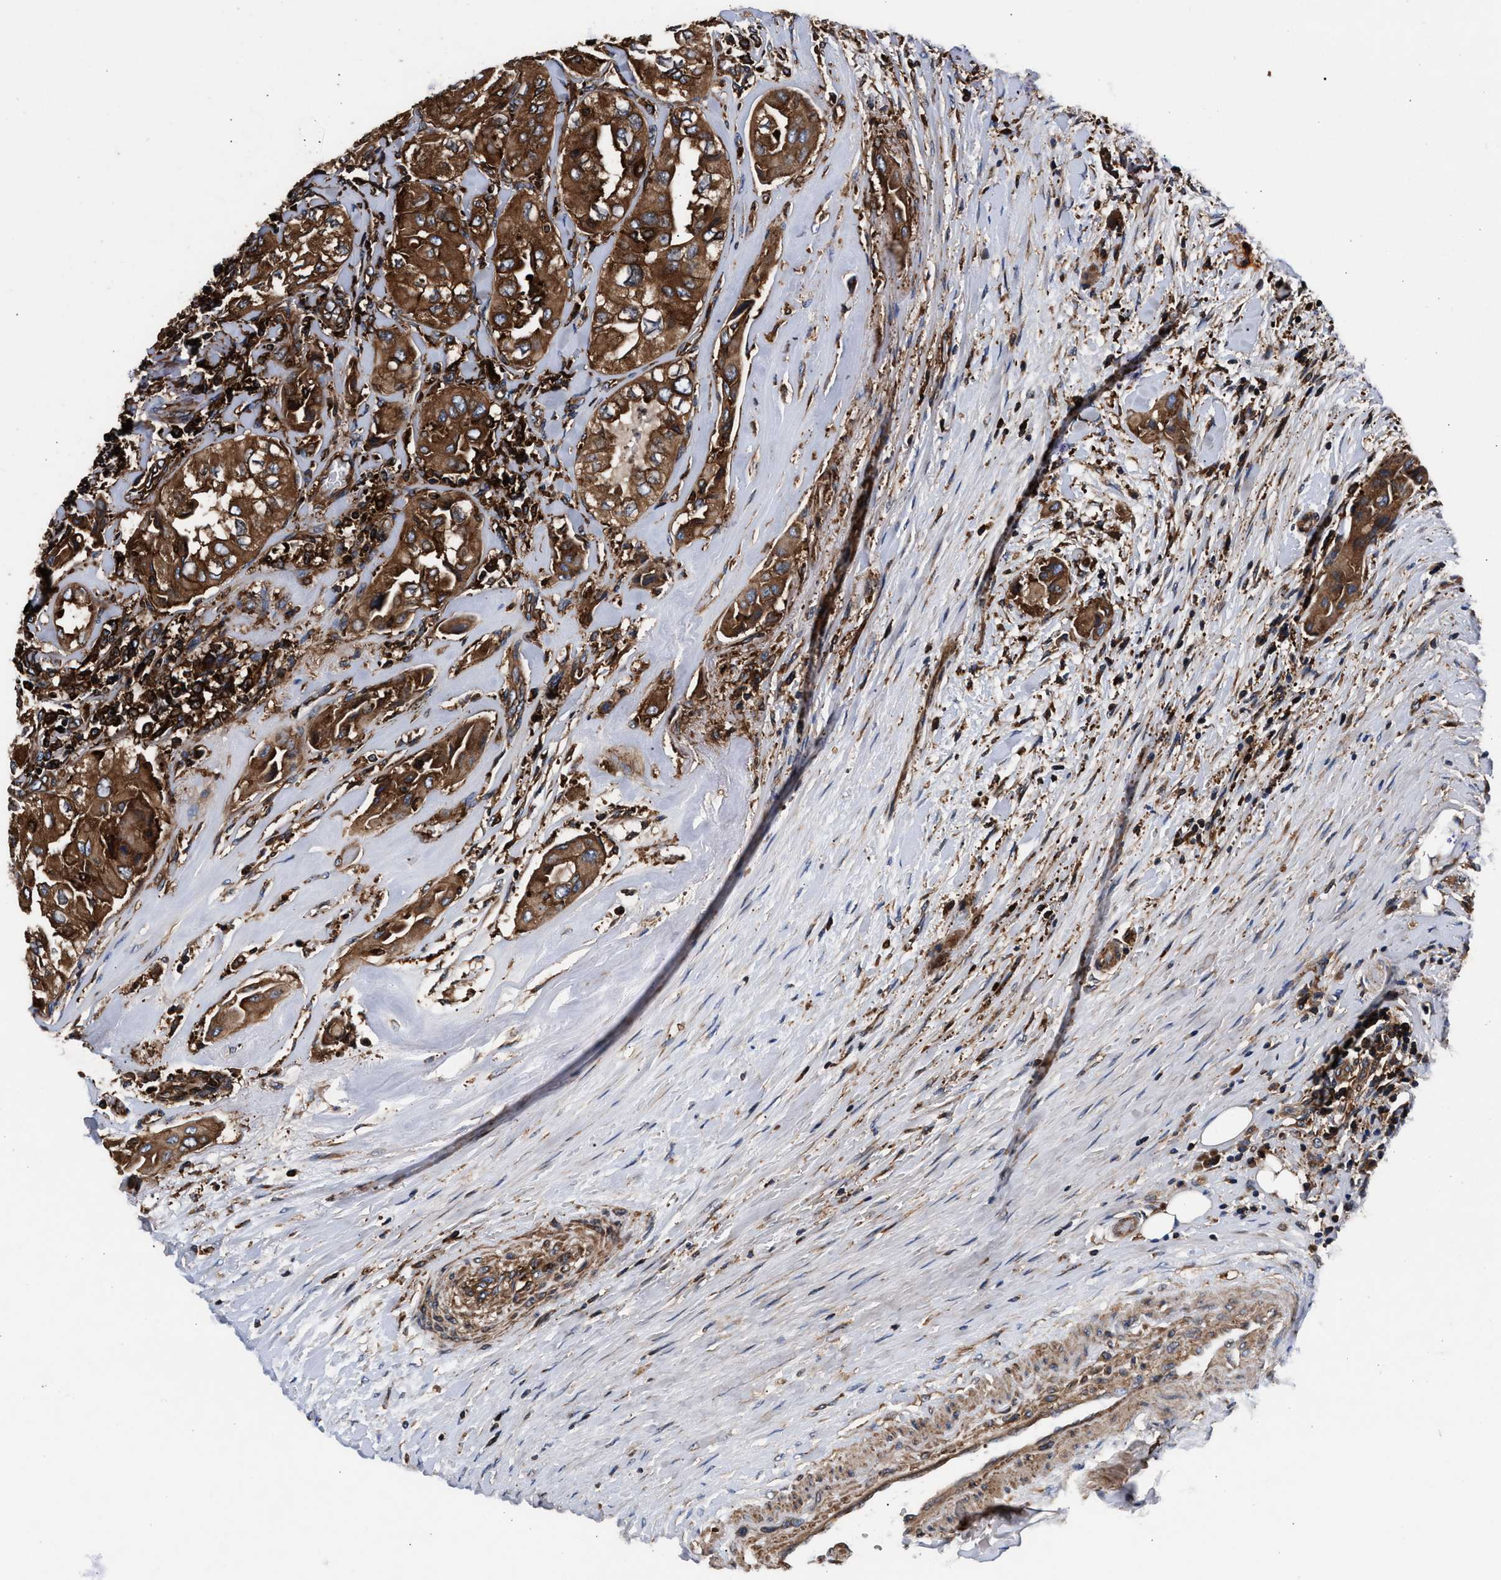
{"staining": {"intensity": "strong", "quantity": ">75%", "location": "cytoplasmic/membranous"}, "tissue": "thyroid cancer", "cell_type": "Tumor cells", "image_type": "cancer", "snomed": [{"axis": "morphology", "description": "Papillary adenocarcinoma, NOS"}, {"axis": "topography", "description": "Thyroid gland"}], "caption": "There is high levels of strong cytoplasmic/membranous expression in tumor cells of thyroid cancer, as demonstrated by immunohistochemical staining (brown color).", "gene": "KYAT1", "patient": {"sex": "female", "age": 59}}